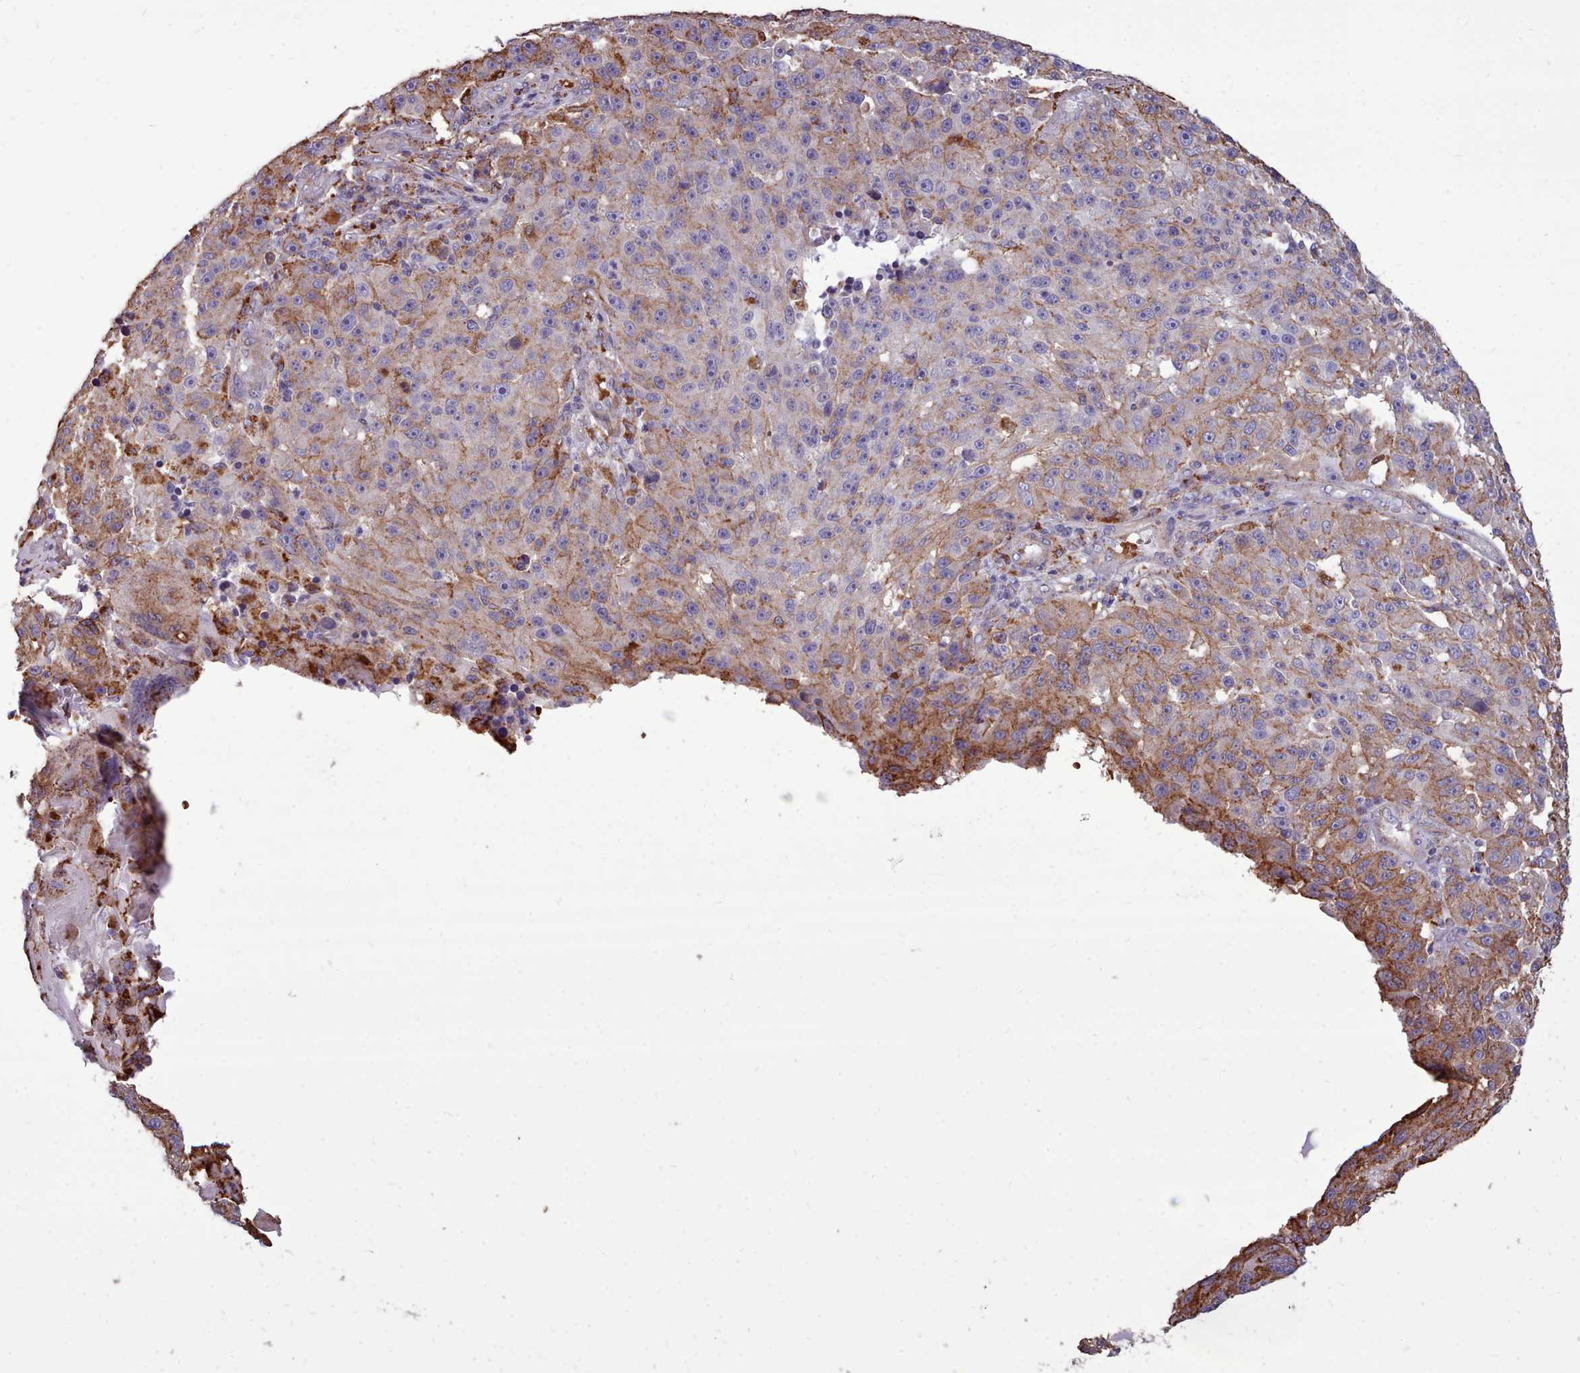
{"staining": {"intensity": "moderate", "quantity": "25%-75%", "location": "cytoplasmic/membranous"}, "tissue": "melanoma", "cell_type": "Tumor cells", "image_type": "cancer", "snomed": [{"axis": "morphology", "description": "Malignant melanoma, NOS"}, {"axis": "topography", "description": "Skin"}], "caption": "This is an image of immunohistochemistry staining of melanoma, which shows moderate positivity in the cytoplasmic/membranous of tumor cells.", "gene": "PACSIN3", "patient": {"sex": "male", "age": 53}}